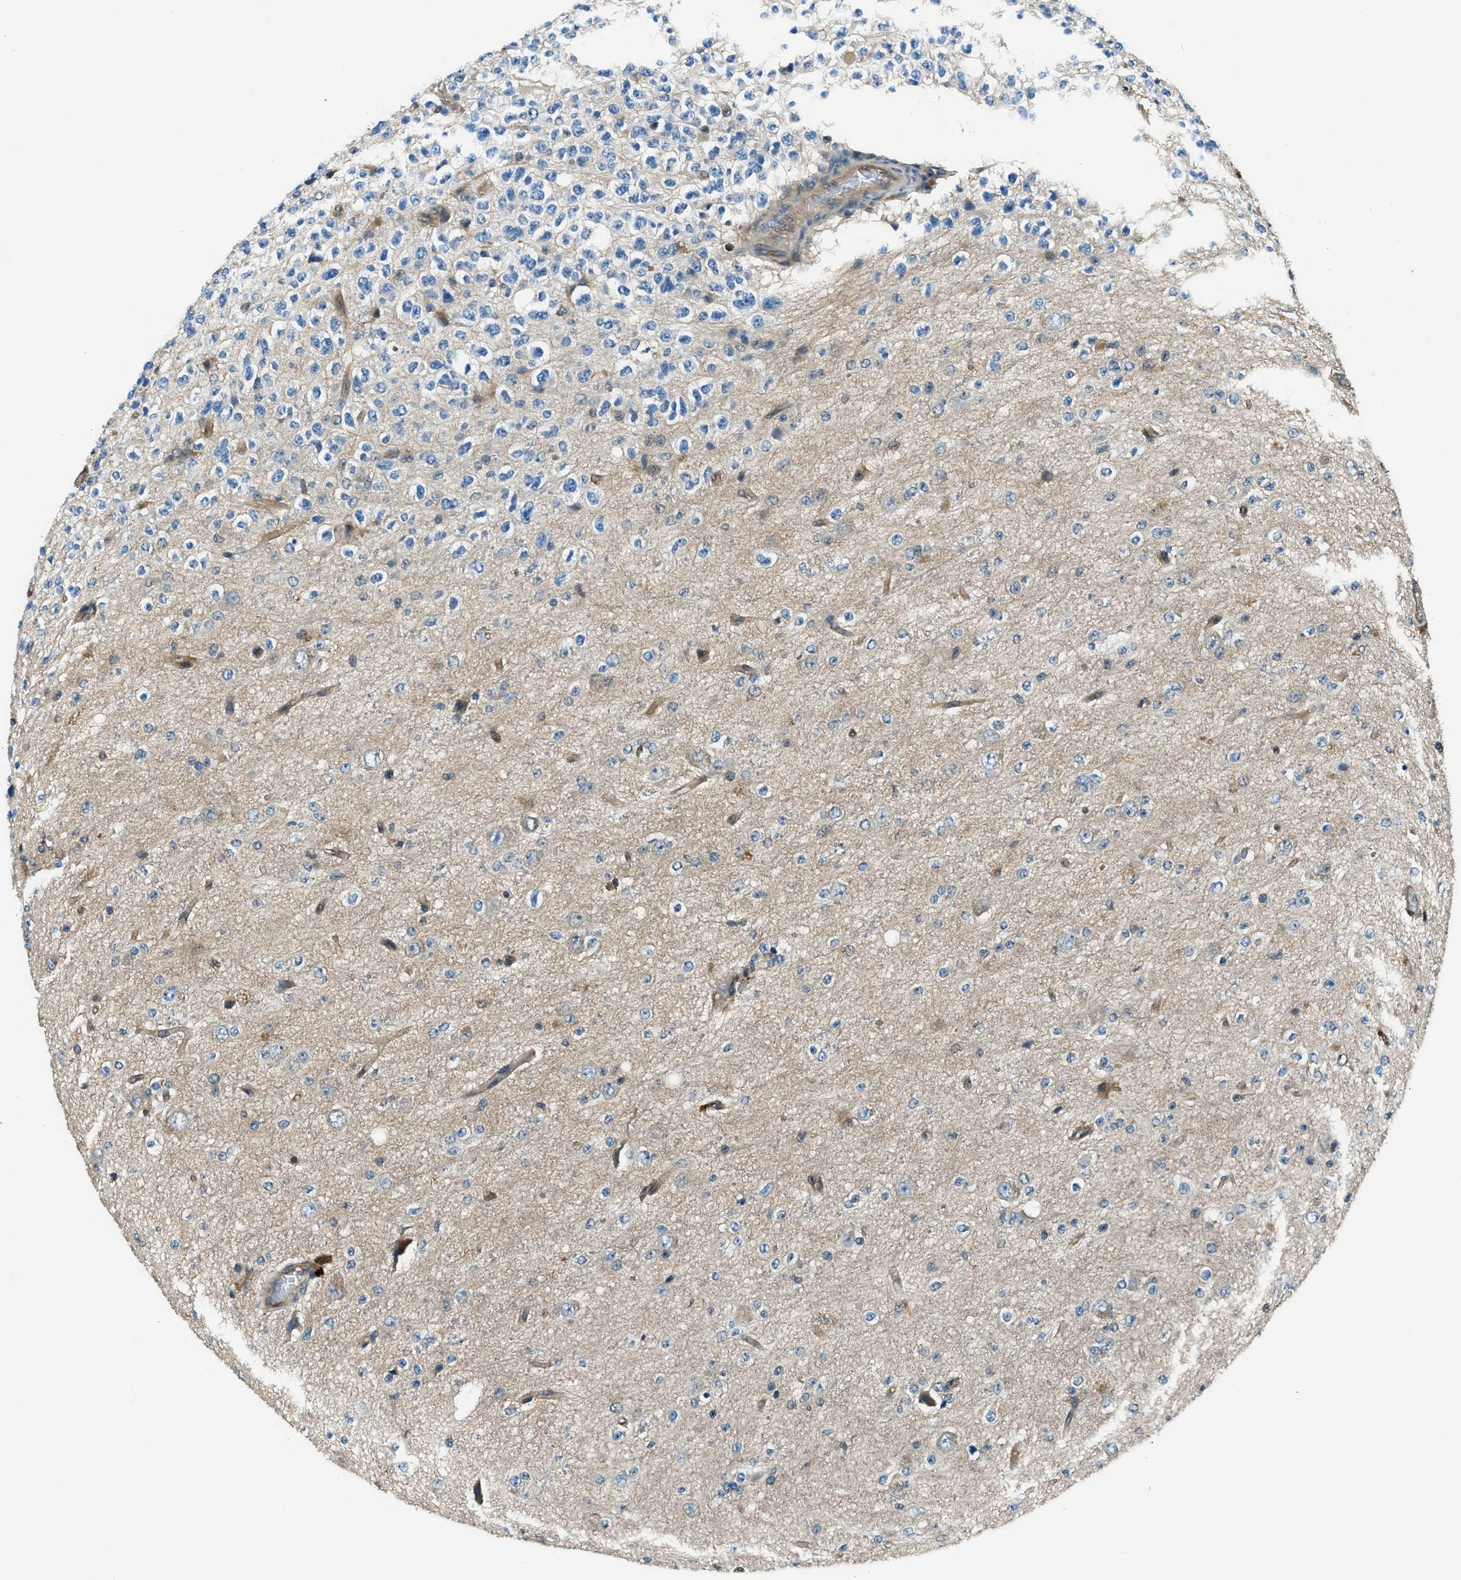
{"staining": {"intensity": "negative", "quantity": "none", "location": "none"}, "tissue": "glioma", "cell_type": "Tumor cells", "image_type": "cancer", "snomed": [{"axis": "morphology", "description": "Glioma, malignant, High grade"}, {"axis": "topography", "description": "pancreas cauda"}], "caption": "DAB immunohistochemical staining of human malignant glioma (high-grade) reveals no significant staining in tumor cells.", "gene": "HEBP2", "patient": {"sex": "male", "age": 60}}